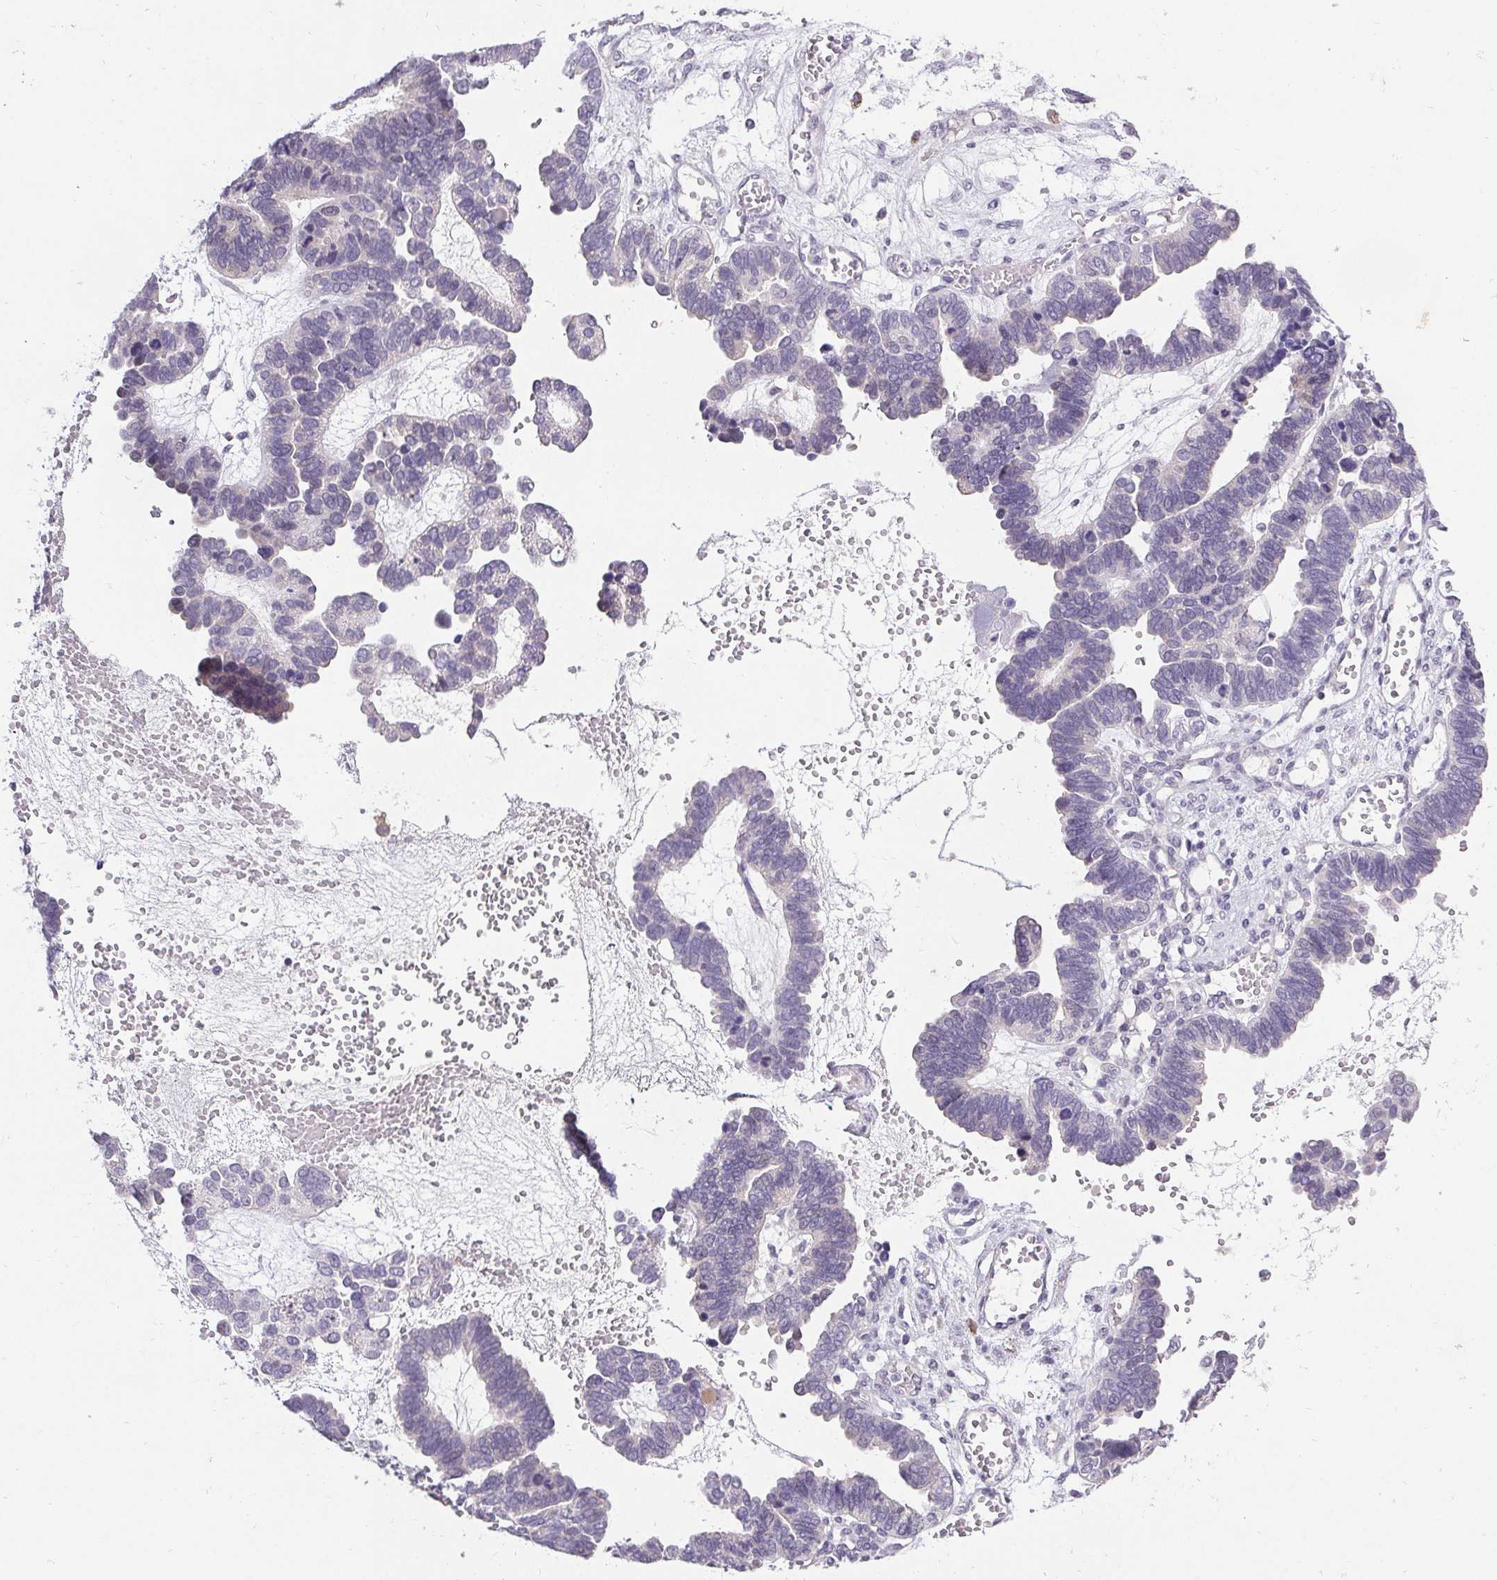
{"staining": {"intensity": "negative", "quantity": "none", "location": "none"}, "tissue": "ovarian cancer", "cell_type": "Tumor cells", "image_type": "cancer", "snomed": [{"axis": "morphology", "description": "Cystadenocarcinoma, serous, NOS"}, {"axis": "topography", "description": "Ovary"}], "caption": "Immunohistochemical staining of ovarian serous cystadenocarcinoma displays no significant positivity in tumor cells.", "gene": "PMEL", "patient": {"sex": "female", "age": 51}}